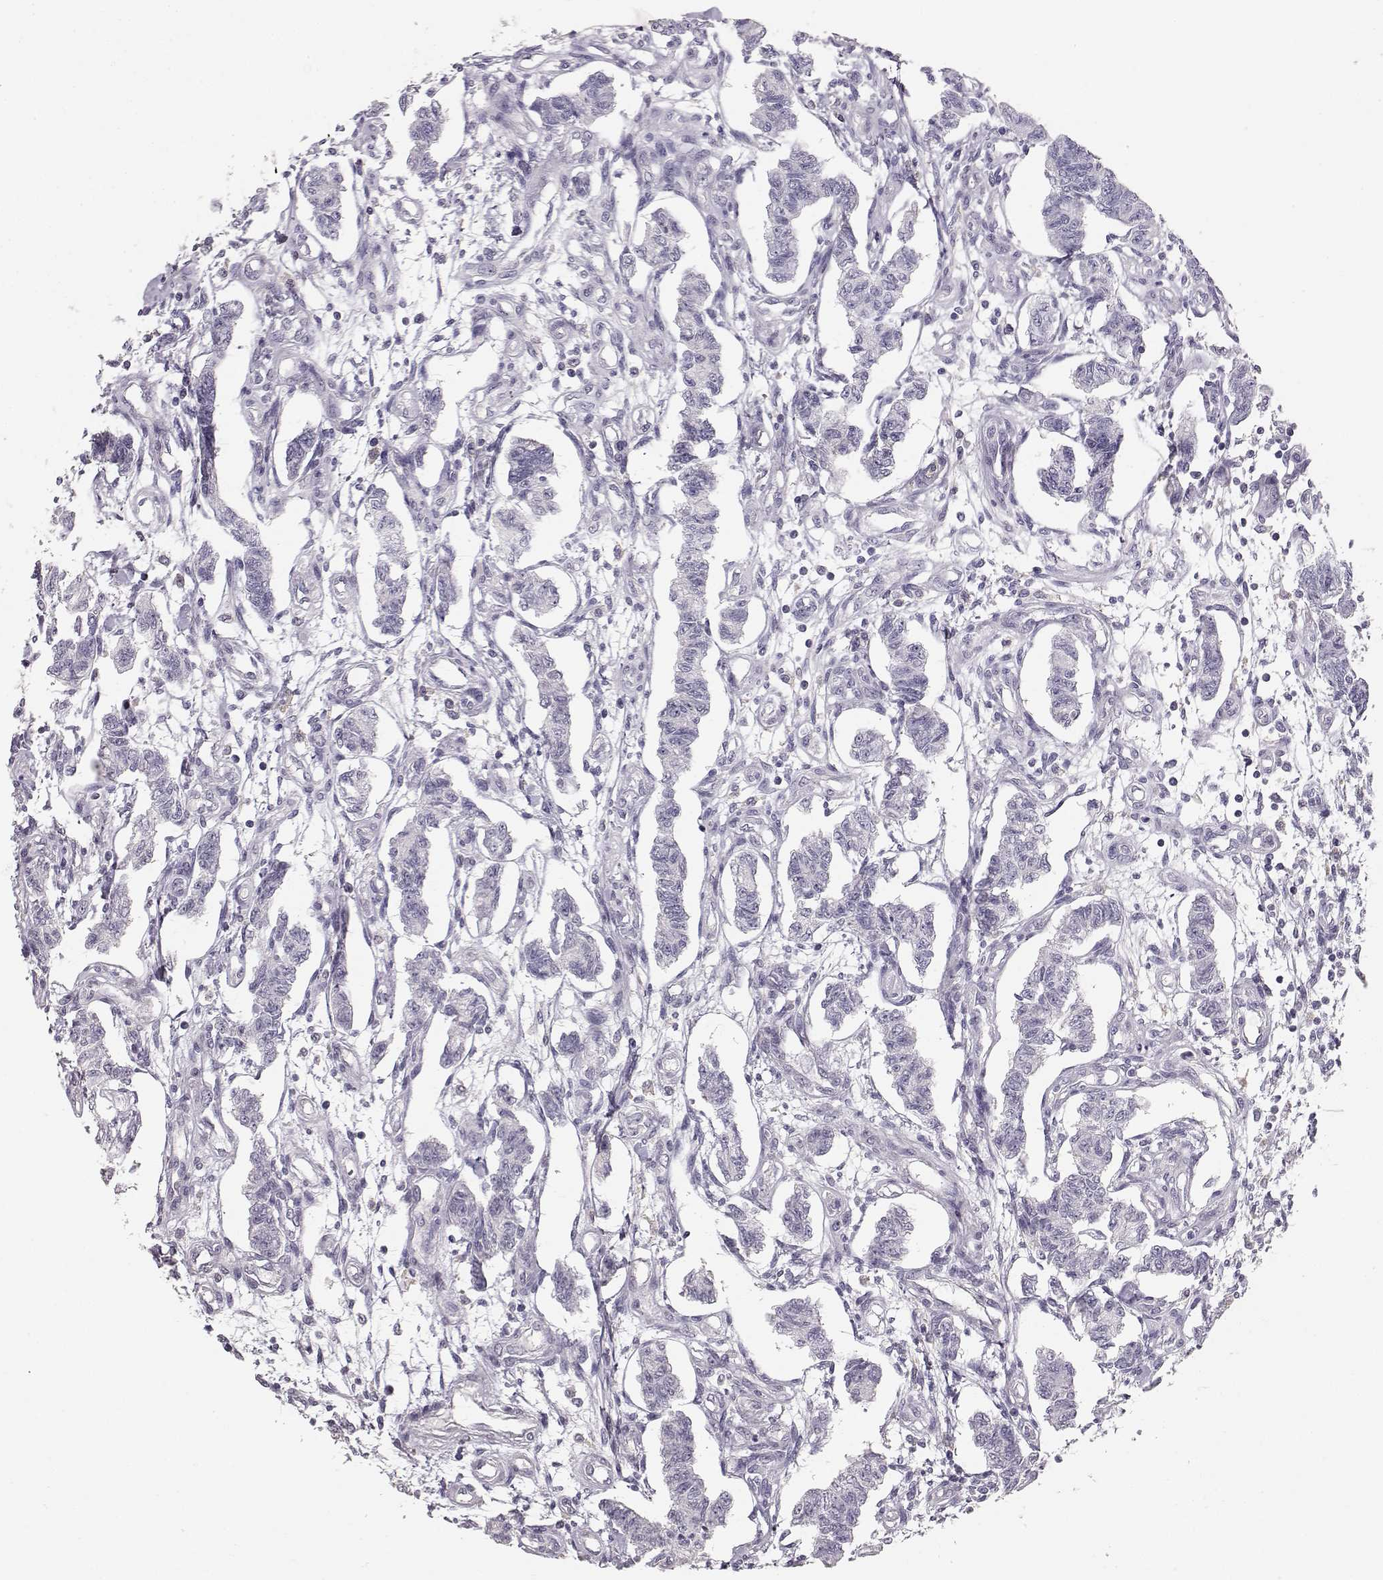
{"staining": {"intensity": "negative", "quantity": "none", "location": "none"}, "tissue": "carcinoid", "cell_type": "Tumor cells", "image_type": "cancer", "snomed": [{"axis": "morphology", "description": "Carcinoid, malignant, NOS"}, {"axis": "topography", "description": "Kidney"}], "caption": "This is an immunohistochemistry (IHC) micrograph of malignant carcinoid. There is no staining in tumor cells.", "gene": "POU1F1", "patient": {"sex": "female", "age": 41}}